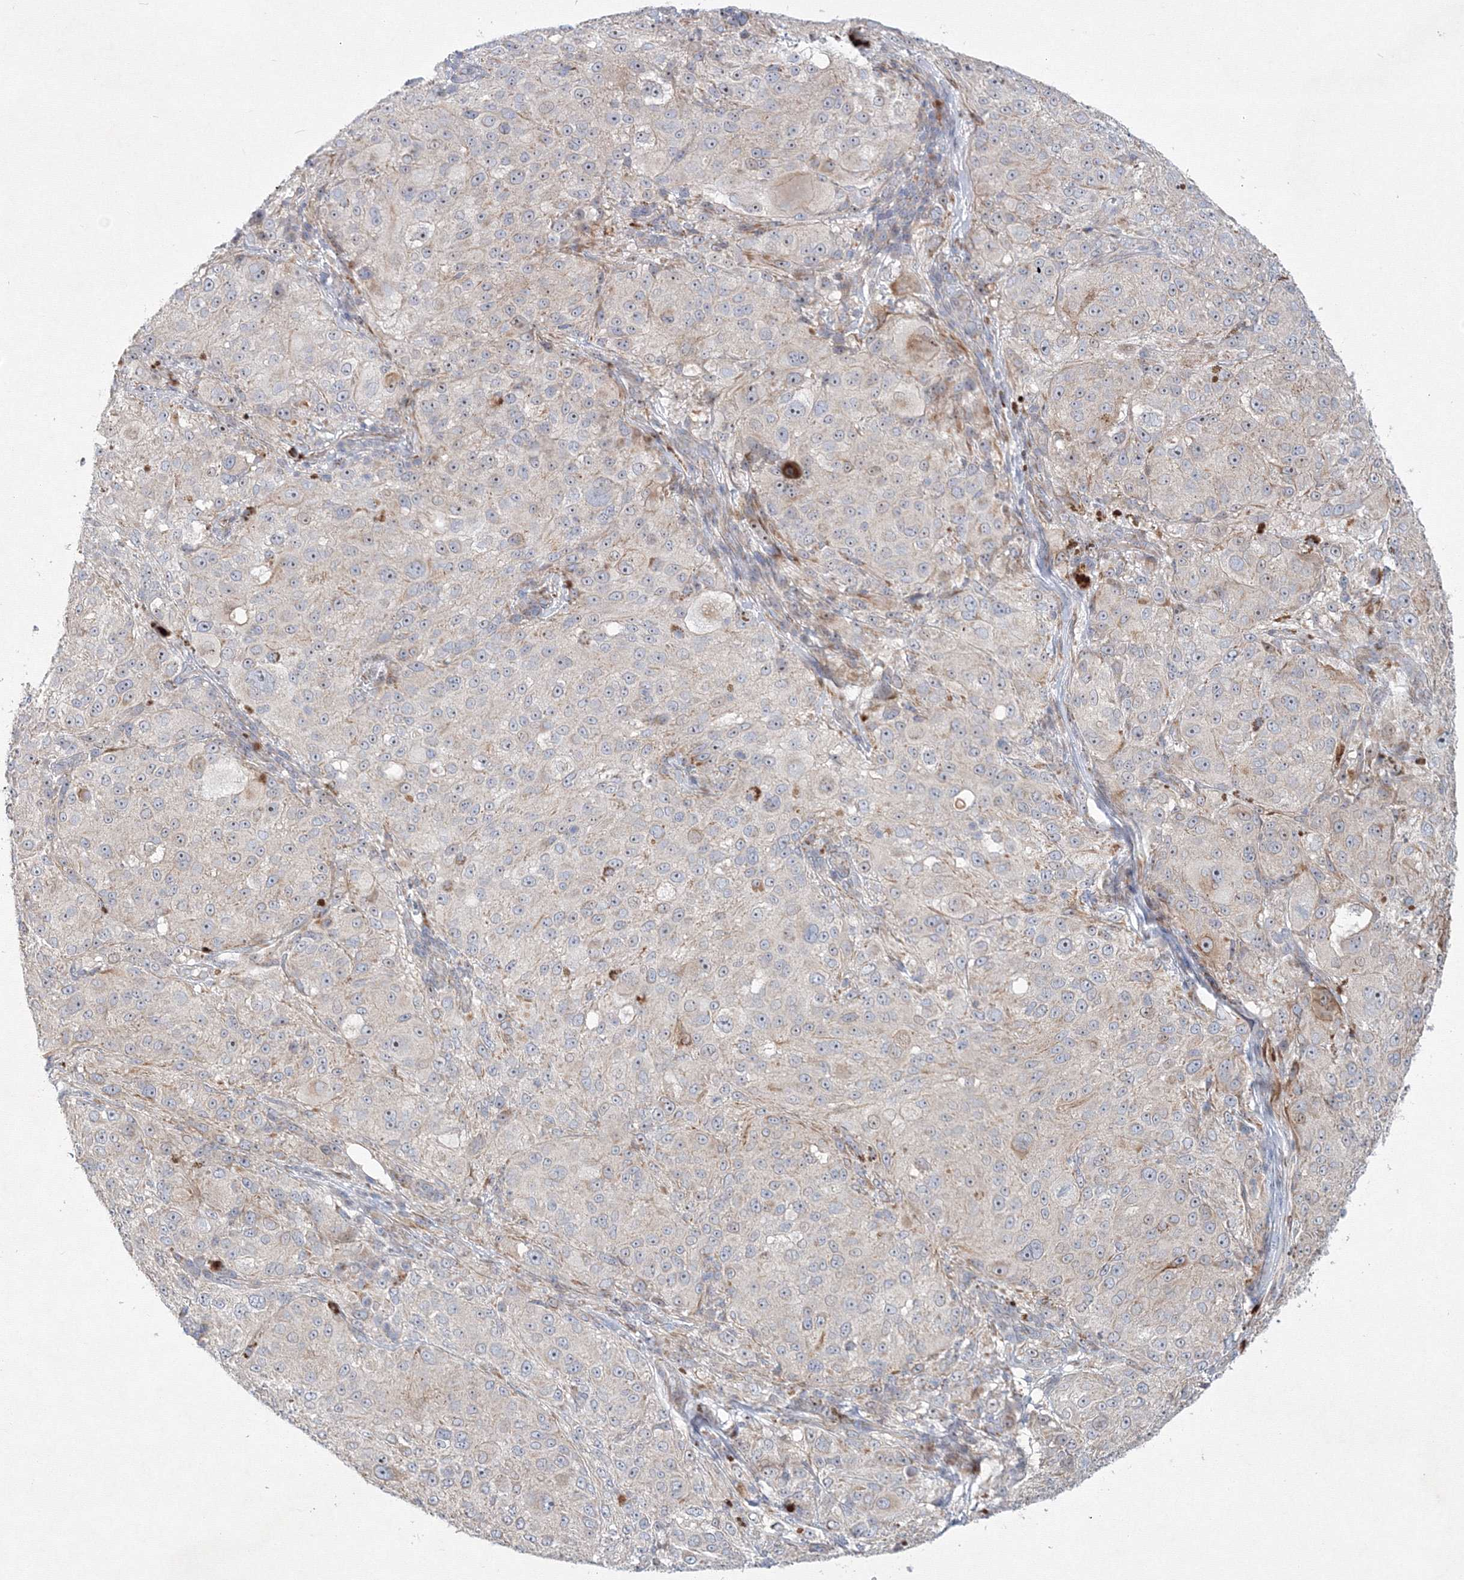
{"staining": {"intensity": "weak", "quantity": "<25%", "location": "cytoplasmic/membranous"}, "tissue": "melanoma", "cell_type": "Tumor cells", "image_type": "cancer", "snomed": [{"axis": "morphology", "description": "Necrosis, NOS"}, {"axis": "morphology", "description": "Malignant melanoma, NOS"}, {"axis": "topography", "description": "Skin"}], "caption": "The IHC image has no significant staining in tumor cells of melanoma tissue. (Immunohistochemistry, brightfield microscopy, high magnification).", "gene": "WDR49", "patient": {"sex": "female", "age": 87}}